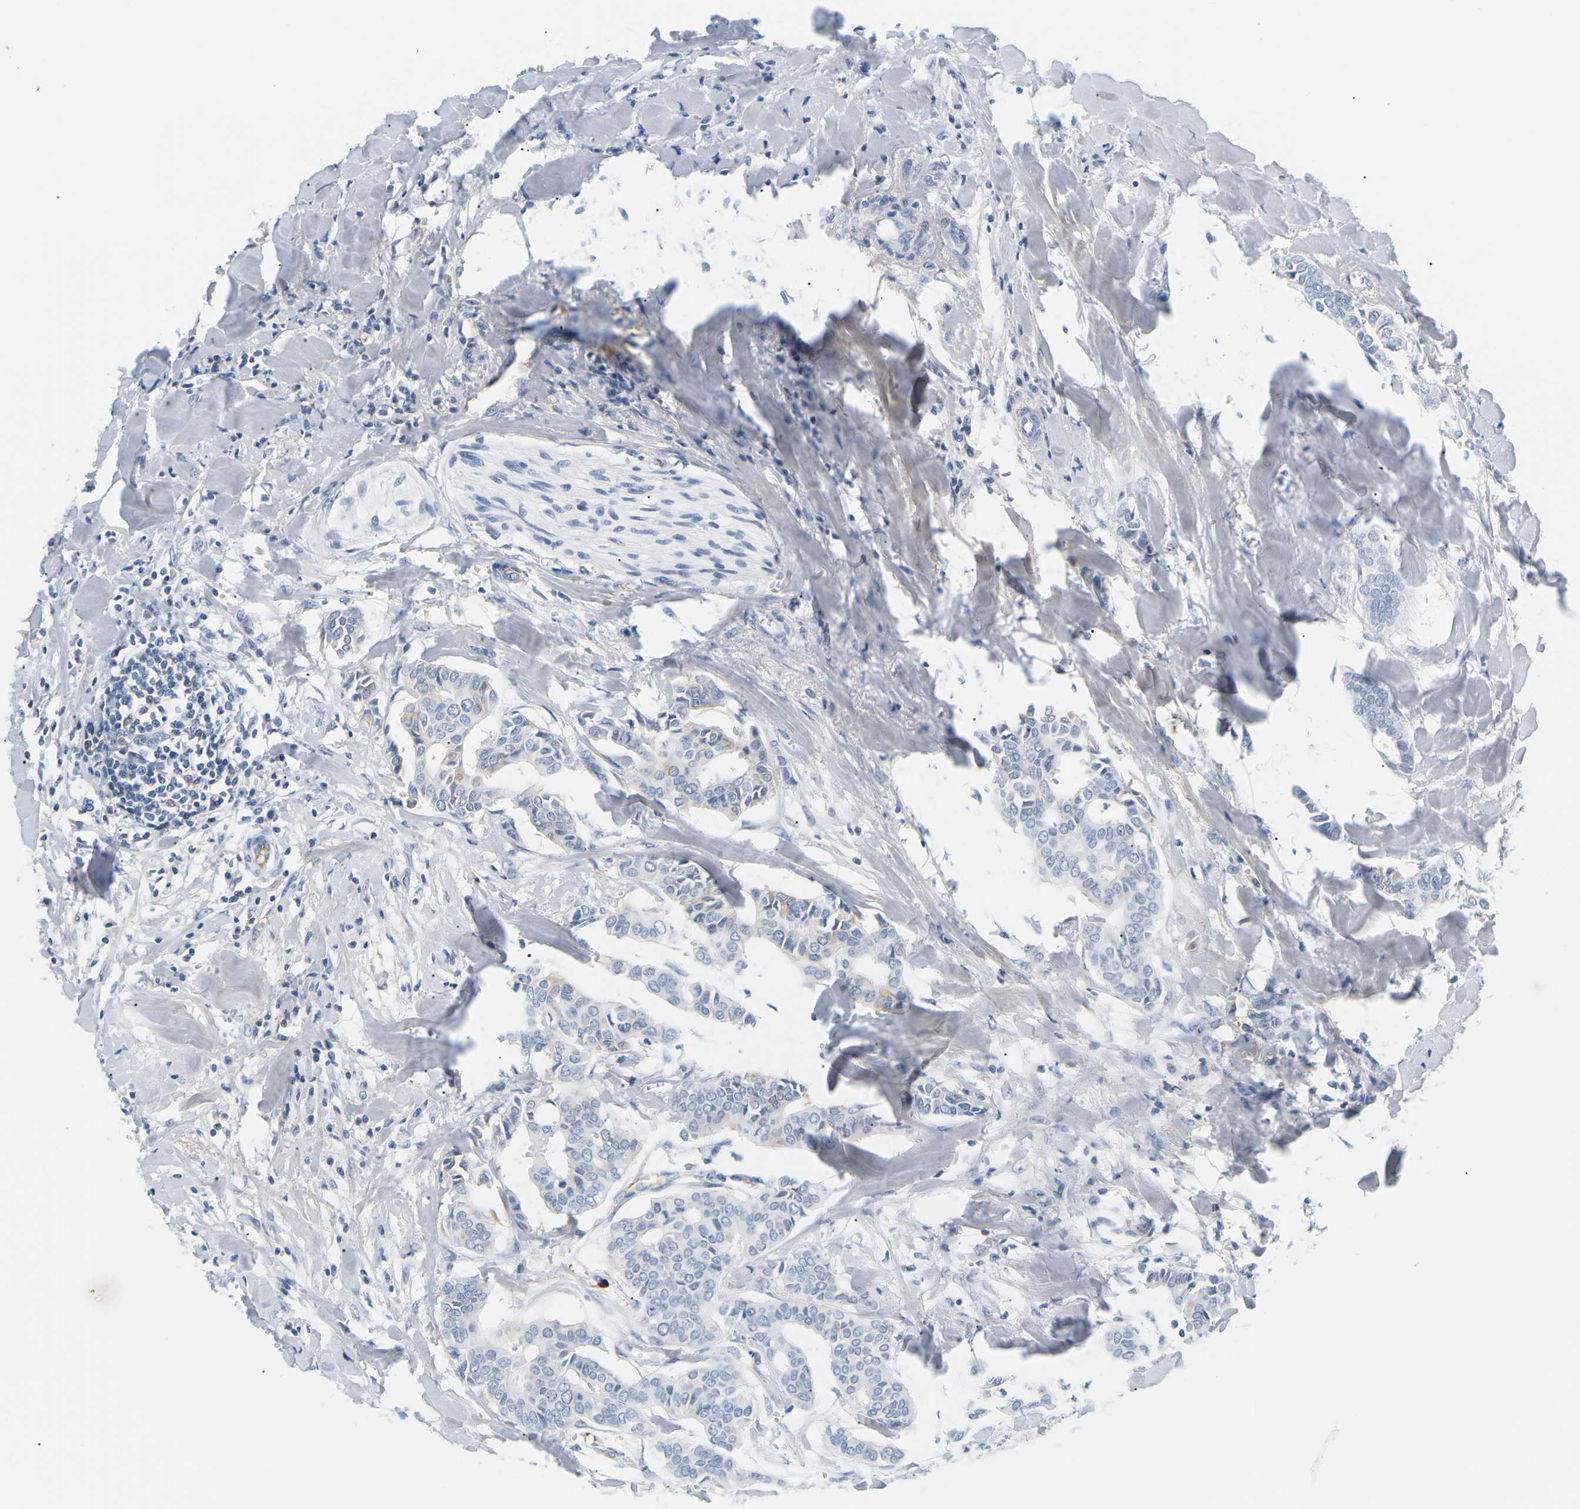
{"staining": {"intensity": "negative", "quantity": "none", "location": "none"}, "tissue": "head and neck cancer", "cell_type": "Tumor cells", "image_type": "cancer", "snomed": [{"axis": "morphology", "description": "Adenocarcinoma, NOS"}, {"axis": "topography", "description": "Salivary gland"}, {"axis": "topography", "description": "Head-Neck"}], "caption": "This image is of head and neck cancer stained with immunohistochemistry to label a protein in brown with the nuclei are counter-stained blue. There is no positivity in tumor cells.", "gene": "APOB", "patient": {"sex": "female", "age": 59}}